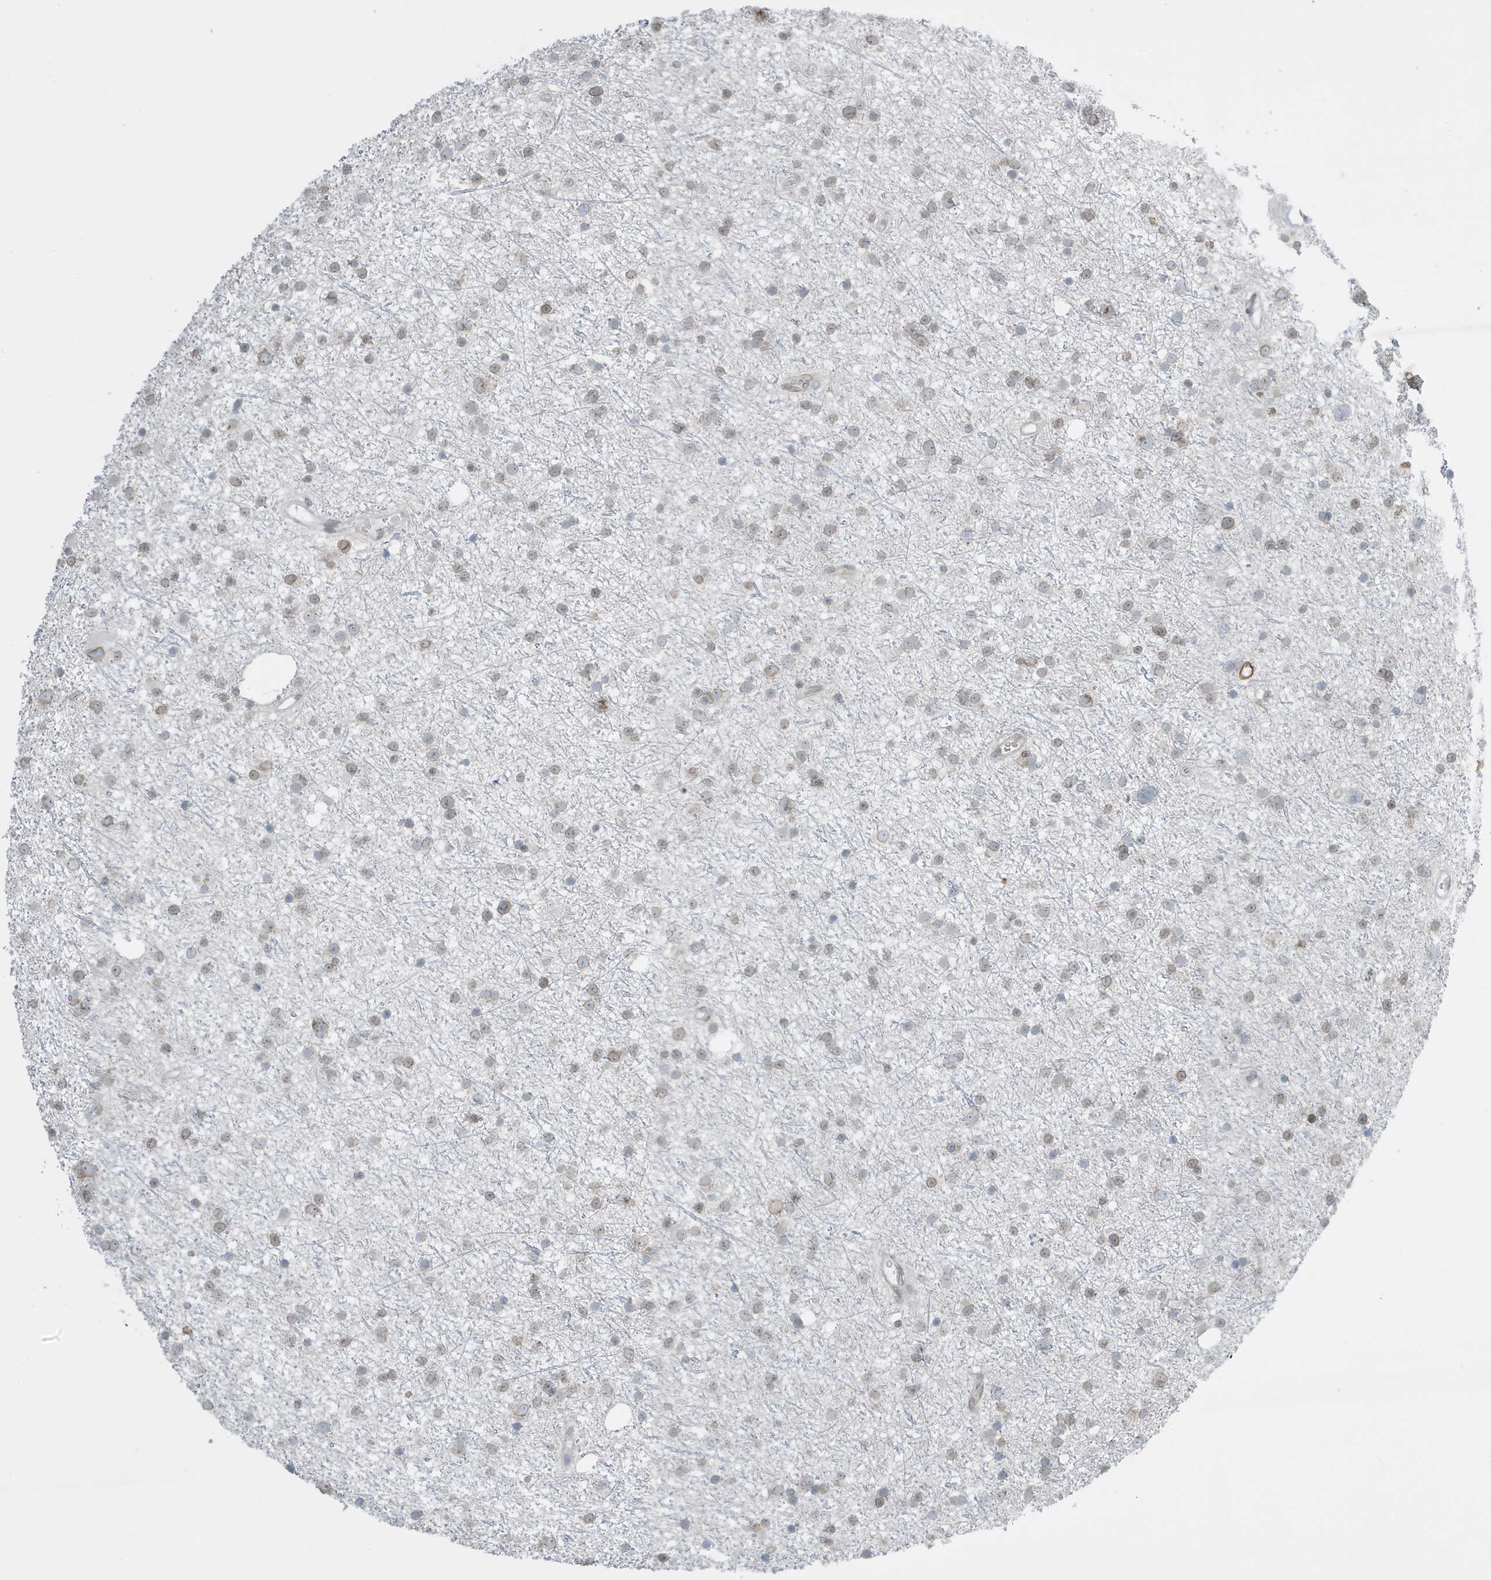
{"staining": {"intensity": "weak", "quantity": "<25%", "location": "nuclear"}, "tissue": "glioma", "cell_type": "Tumor cells", "image_type": "cancer", "snomed": [{"axis": "morphology", "description": "Glioma, malignant, Low grade"}, {"axis": "topography", "description": "Cerebral cortex"}], "caption": "Tumor cells are negative for brown protein staining in glioma. (DAB (3,3'-diaminobenzidine) immunohistochemistry (IHC) visualized using brightfield microscopy, high magnification).", "gene": "FNDC1", "patient": {"sex": "female", "age": 39}}